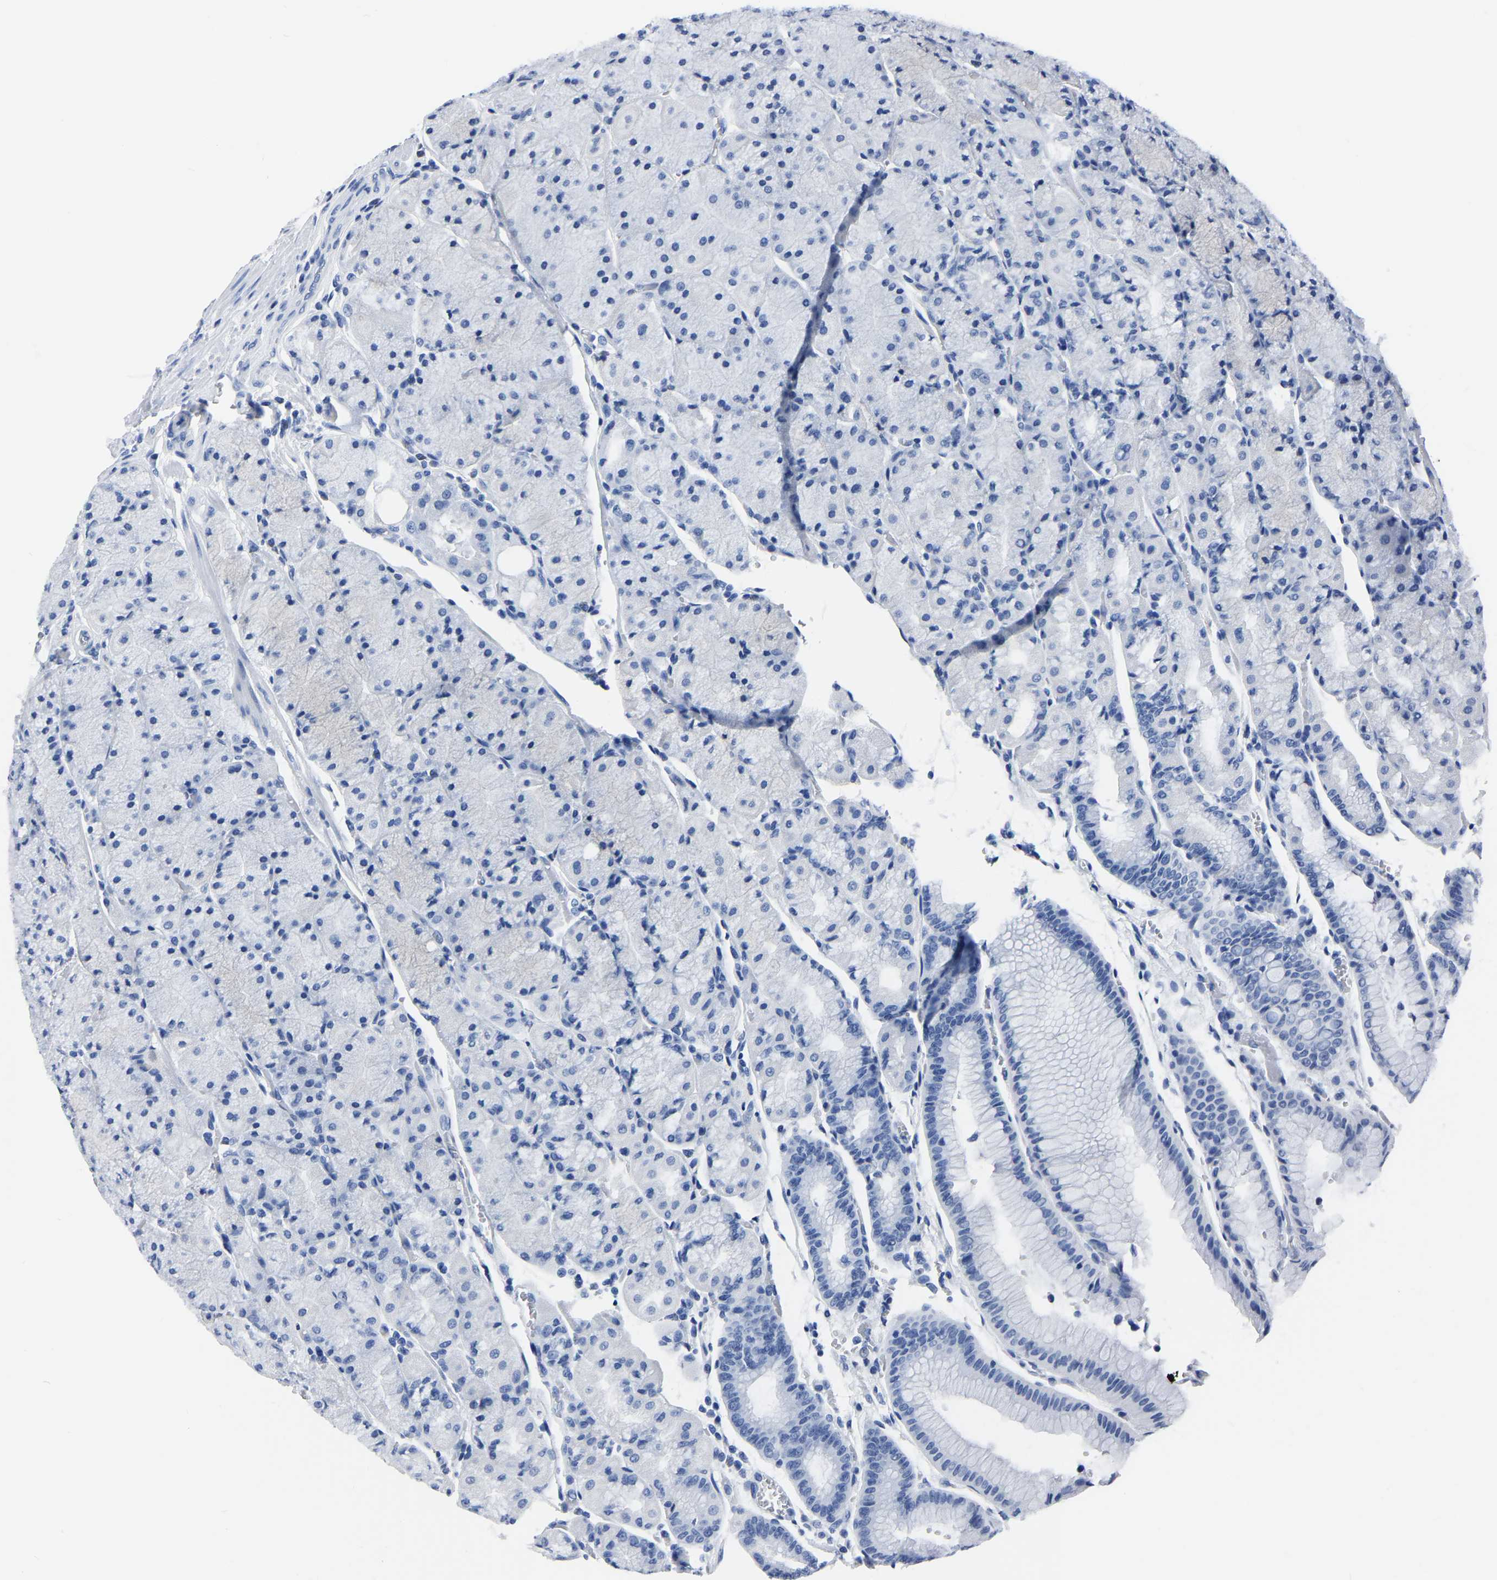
{"staining": {"intensity": "negative", "quantity": "none", "location": "none"}, "tissue": "stomach", "cell_type": "Glandular cells", "image_type": "normal", "snomed": [{"axis": "morphology", "description": "Normal tissue, NOS"}, {"axis": "morphology", "description": "Carcinoid, malignant, NOS"}, {"axis": "topography", "description": "Stomach, upper"}], "caption": "Immunohistochemistry (IHC) of unremarkable human stomach demonstrates no staining in glandular cells.", "gene": "IMPG2", "patient": {"sex": "male", "age": 39}}